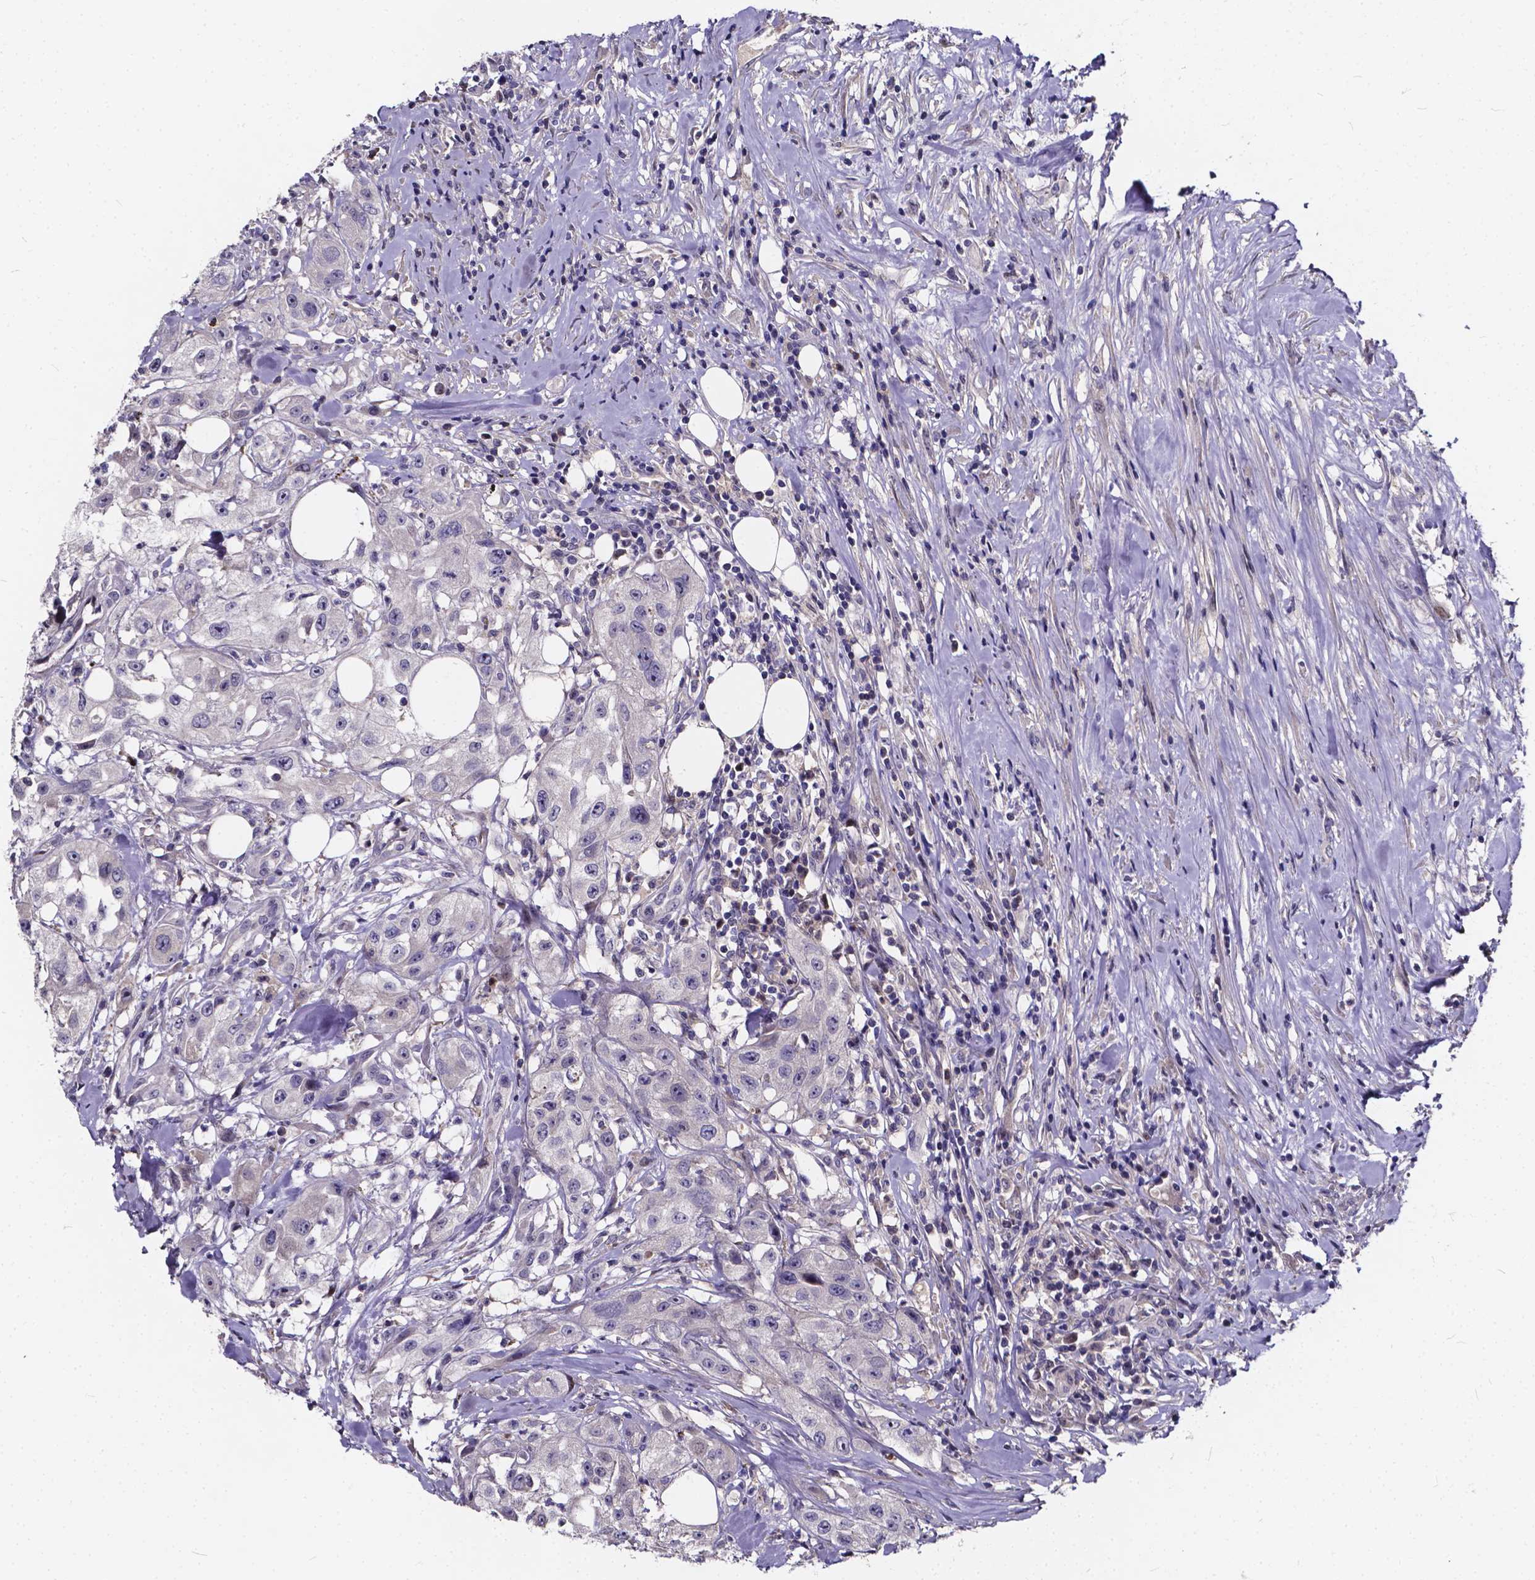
{"staining": {"intensity": "negative", "quantity": "none", "location": "none"}, "tissue": "urothelial cancer", "cell_type": "Tumor cells", "image_type": "cancer", "snomed": [{"axis": "morphology", "description": "Urothelial carcinoma, High grade"}, {"axis": "topography", "description": "Urinary bladder"}], "caption": "This is a histopathology image of IHC staining of urothelial cancer, which shows no staining in tumor cells.", "gene": "SOWAHA", "patient": {"sex": "male", "age": 79}}